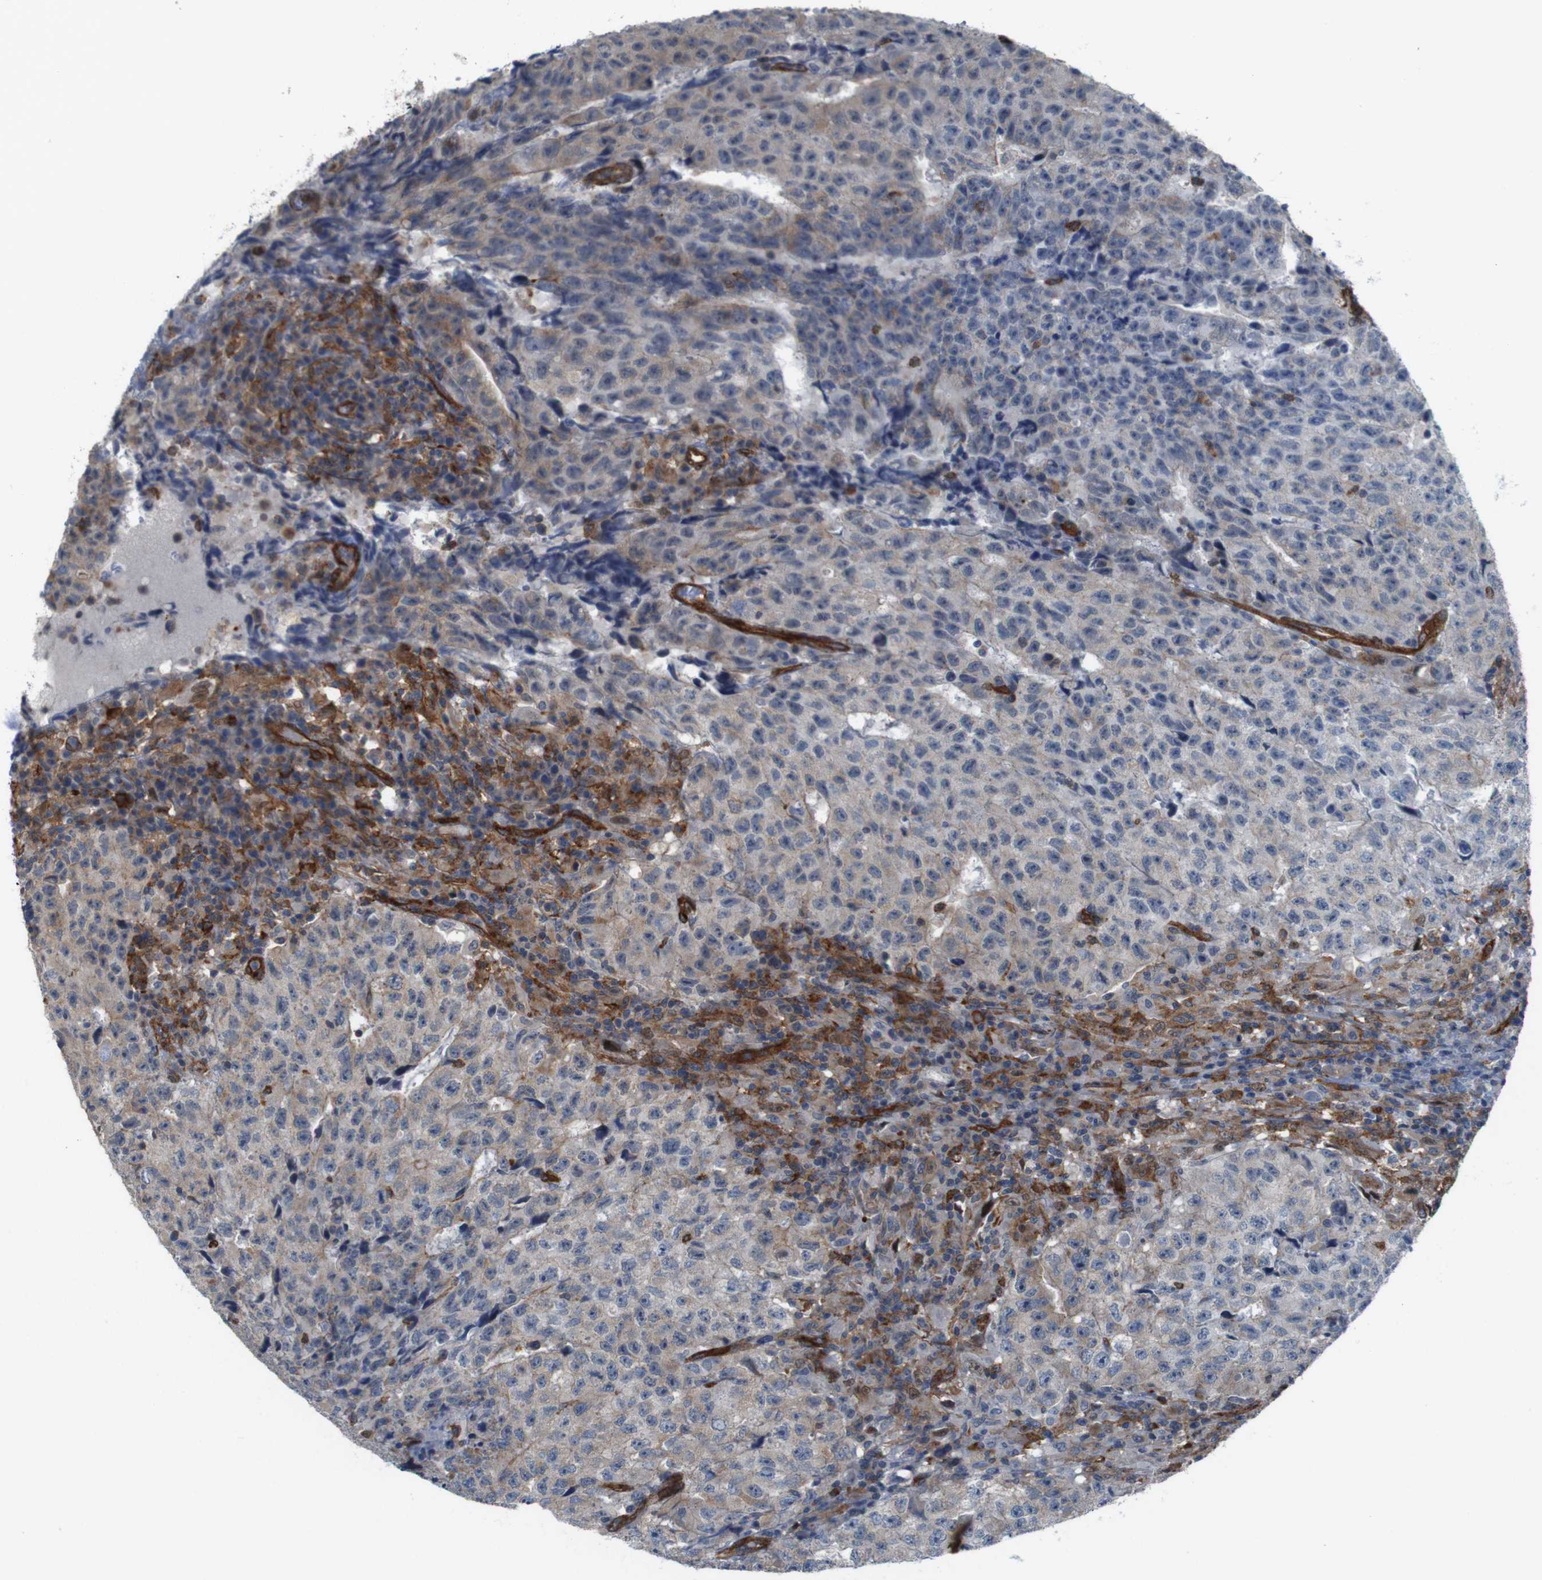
{"staining": {"intensity": "weak", "quantity": "25%-75%", "location": "cytoplasmic/membranous"}, "tissue": "testis cancer", "cell_type": "Tumor cells", "image_type": "cancer", "snomed": [{"axis": "morphology", "description": "Necrosis, NOS"}, {"axis": "morphology", "description": "Carcinoma, Embryonal, NOS"}, {"axis": "topography", "description": "Testis"}], "caption": "This photomicrograph displays embryonal carcinoma (testis) stained with immunohistochemistry (IHC) to label a protein in brown. The cytoplasmic/membranous of tumor cells show weak positivity for the protein. Nuclei are counter-stained blue.", "gene": "PTGER4", "patient": {"sex": "male", "age": 19}}